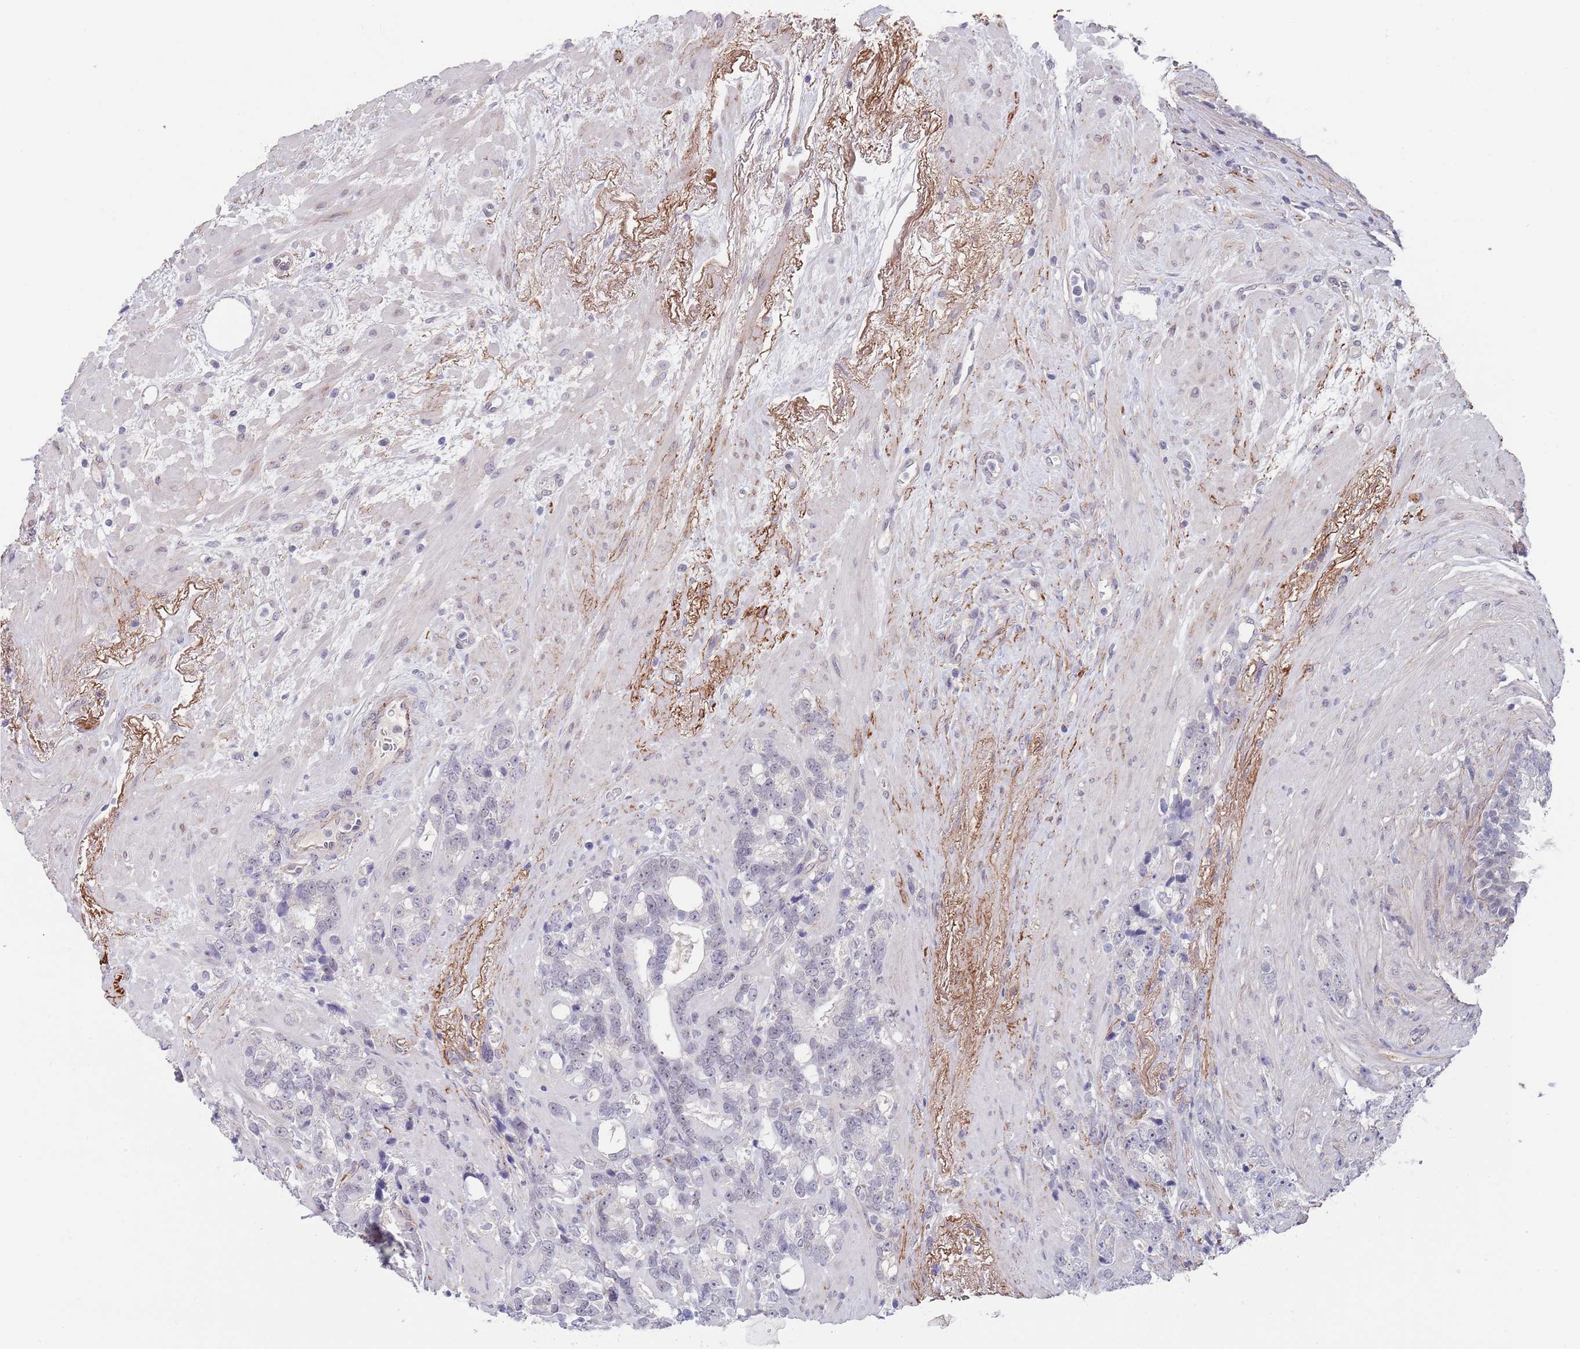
{"staining": {"intensity": "negative", "quantity": "none", "location": "none"}, "tissue": "prostate cancer", "cell_type": "Tumor cells", "image_type": "cancer", "snomed": [{"axis": "morphology", "description": "Adenocarcinoma, High grade"}, {"axis": "topography", "description": "Prostate"}], "caption": "Histopathology image shows no protein expression in tumor cells of adenocarcinoma (high-grade) (prostate) tissue.", "gene": "RNF169", "patient": {"sex": "male", "age": 74}}